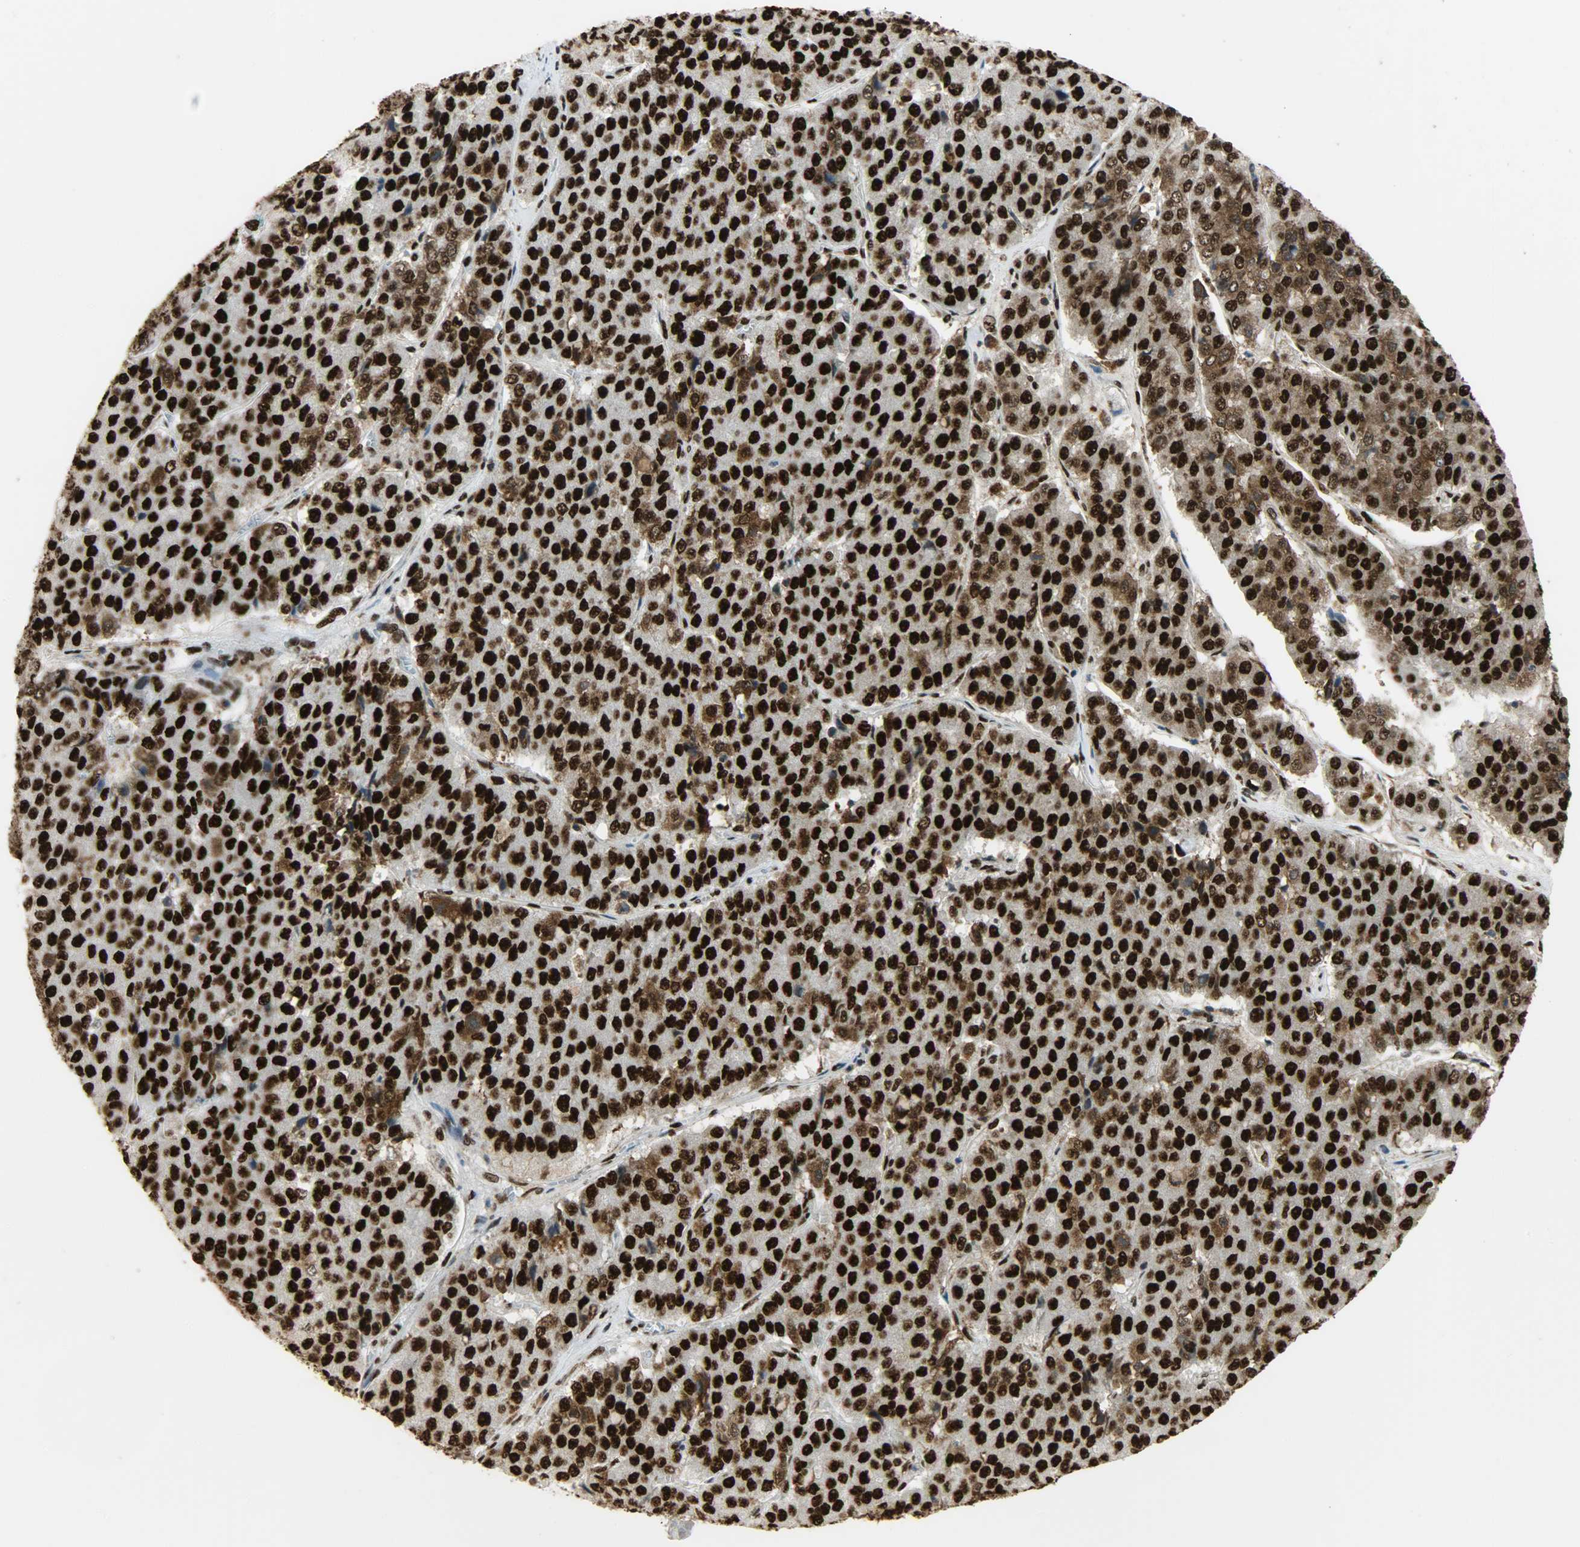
{"staining": {"intensity": "strong", "quantity": ">75%", "location": "cytoplasmic/membranous,nuclear"}, "tissue": "pancreatic cancer", "cell_type": "Tumor cells", "image_type": "cancer", "snomed": [{"axis": "morphology", "description": "Adenocarcinoma, NOS"}, {"axis": "topography", "description": "Pancreas"}], "caption": "Protein expression analysis of pancreatic adenocarcinoma reveals strong cytoplasmic/membranous and nuclear positivity in about >75% of tumor cells. (brown staining indicates protein expression, while blue staining denotes nuclei).", "gene": "SSB", "patient": {"sex": "male", "age": 50}}